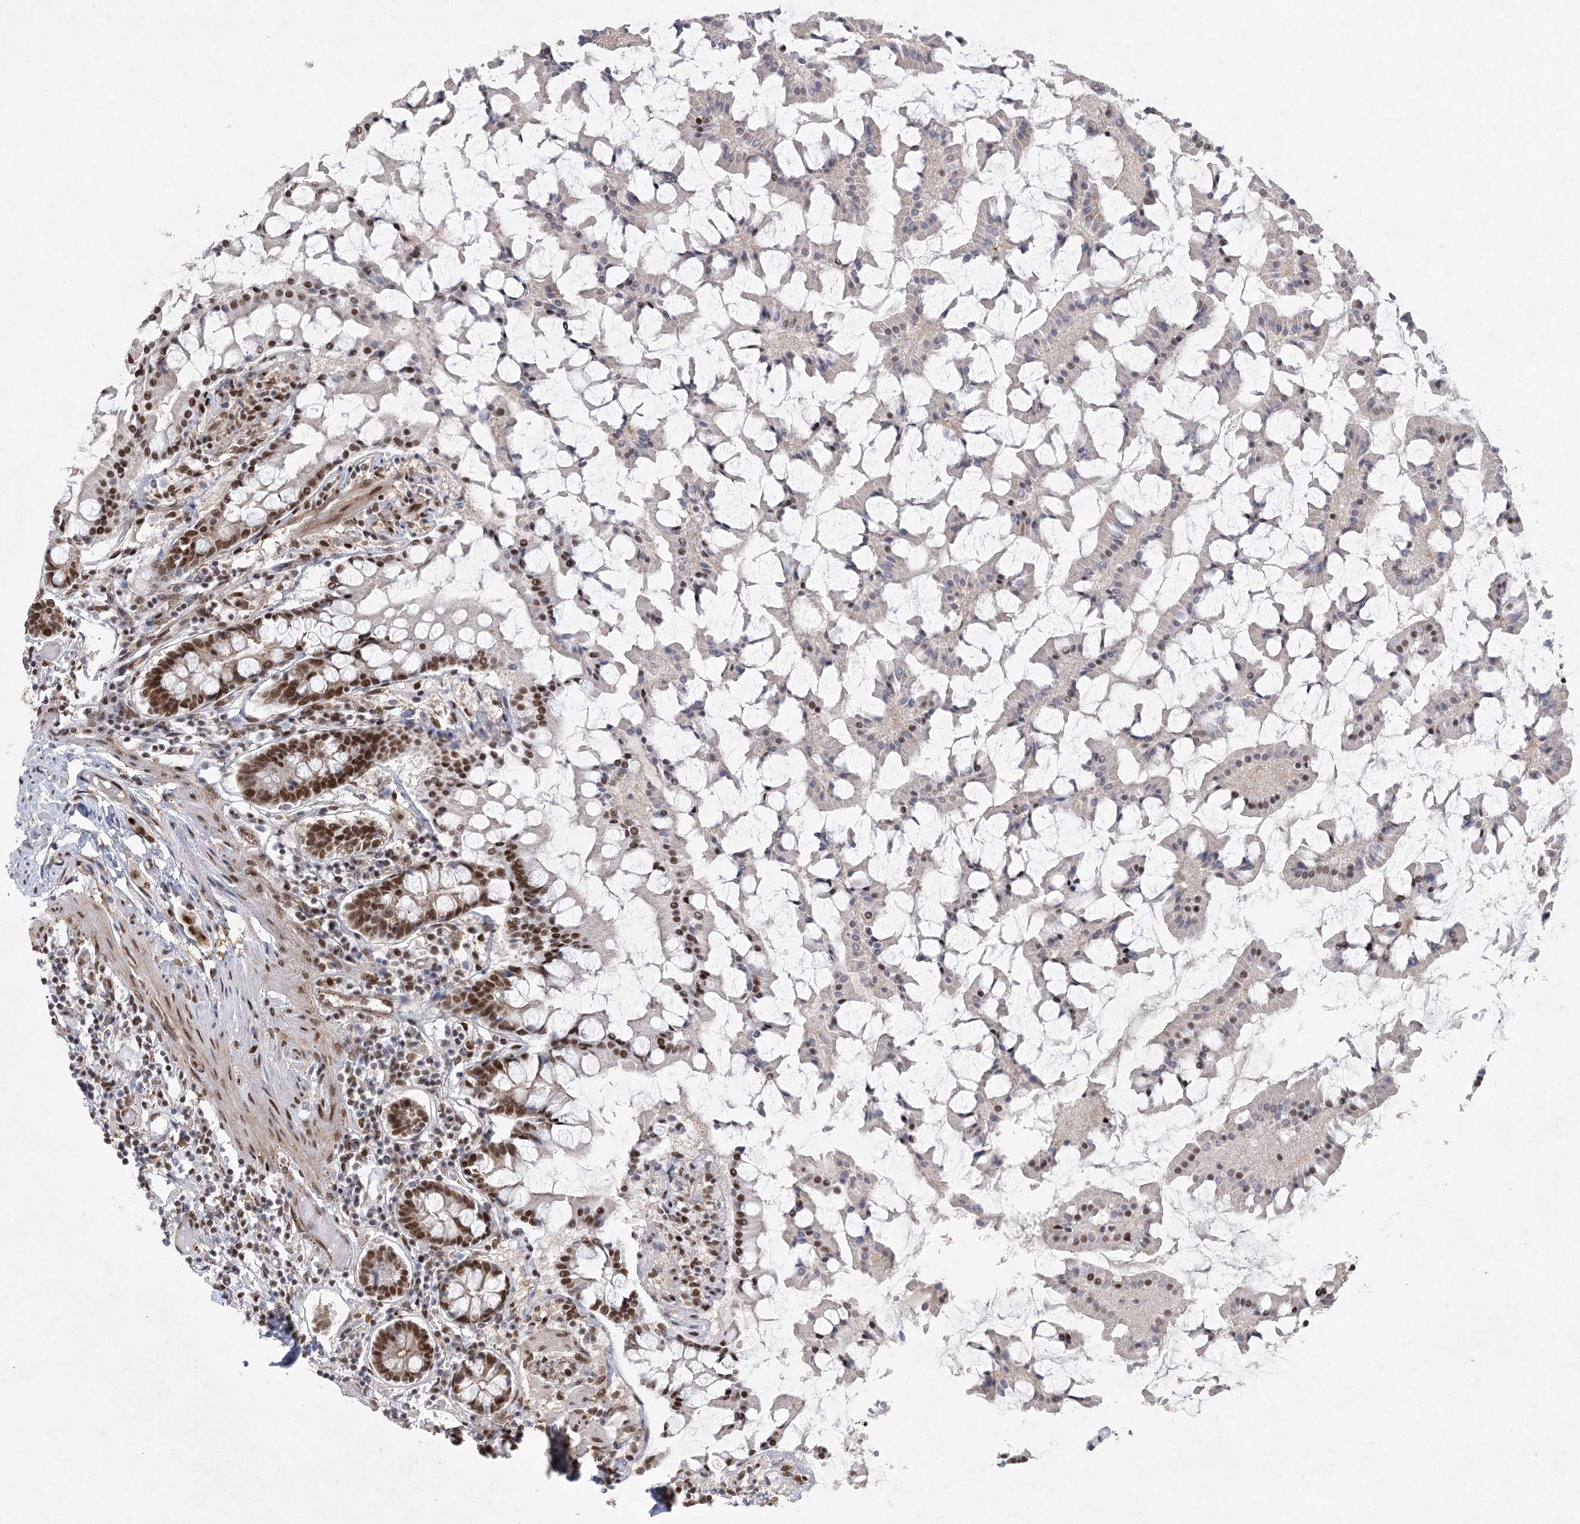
{"staining": {"intensity": "moderate", "quantity": ">75%", "location": "nuclear"}, "tissue": "small intestine", "cell_type": "Glandular cells", "image_type": "normal", "snomed": [{"axis": "morphology", "description": "Normal tissue, NOS"}, {"axis": "topography", "description": "Small intestine"}], "caption": "Protein expression analysis of unremarkable human small intestine reveals moderate nuclear staining in approximately >75% of glandular cells.", "gene": "ZCCHC8", "patient": {"sex": "male", "age": 41}}